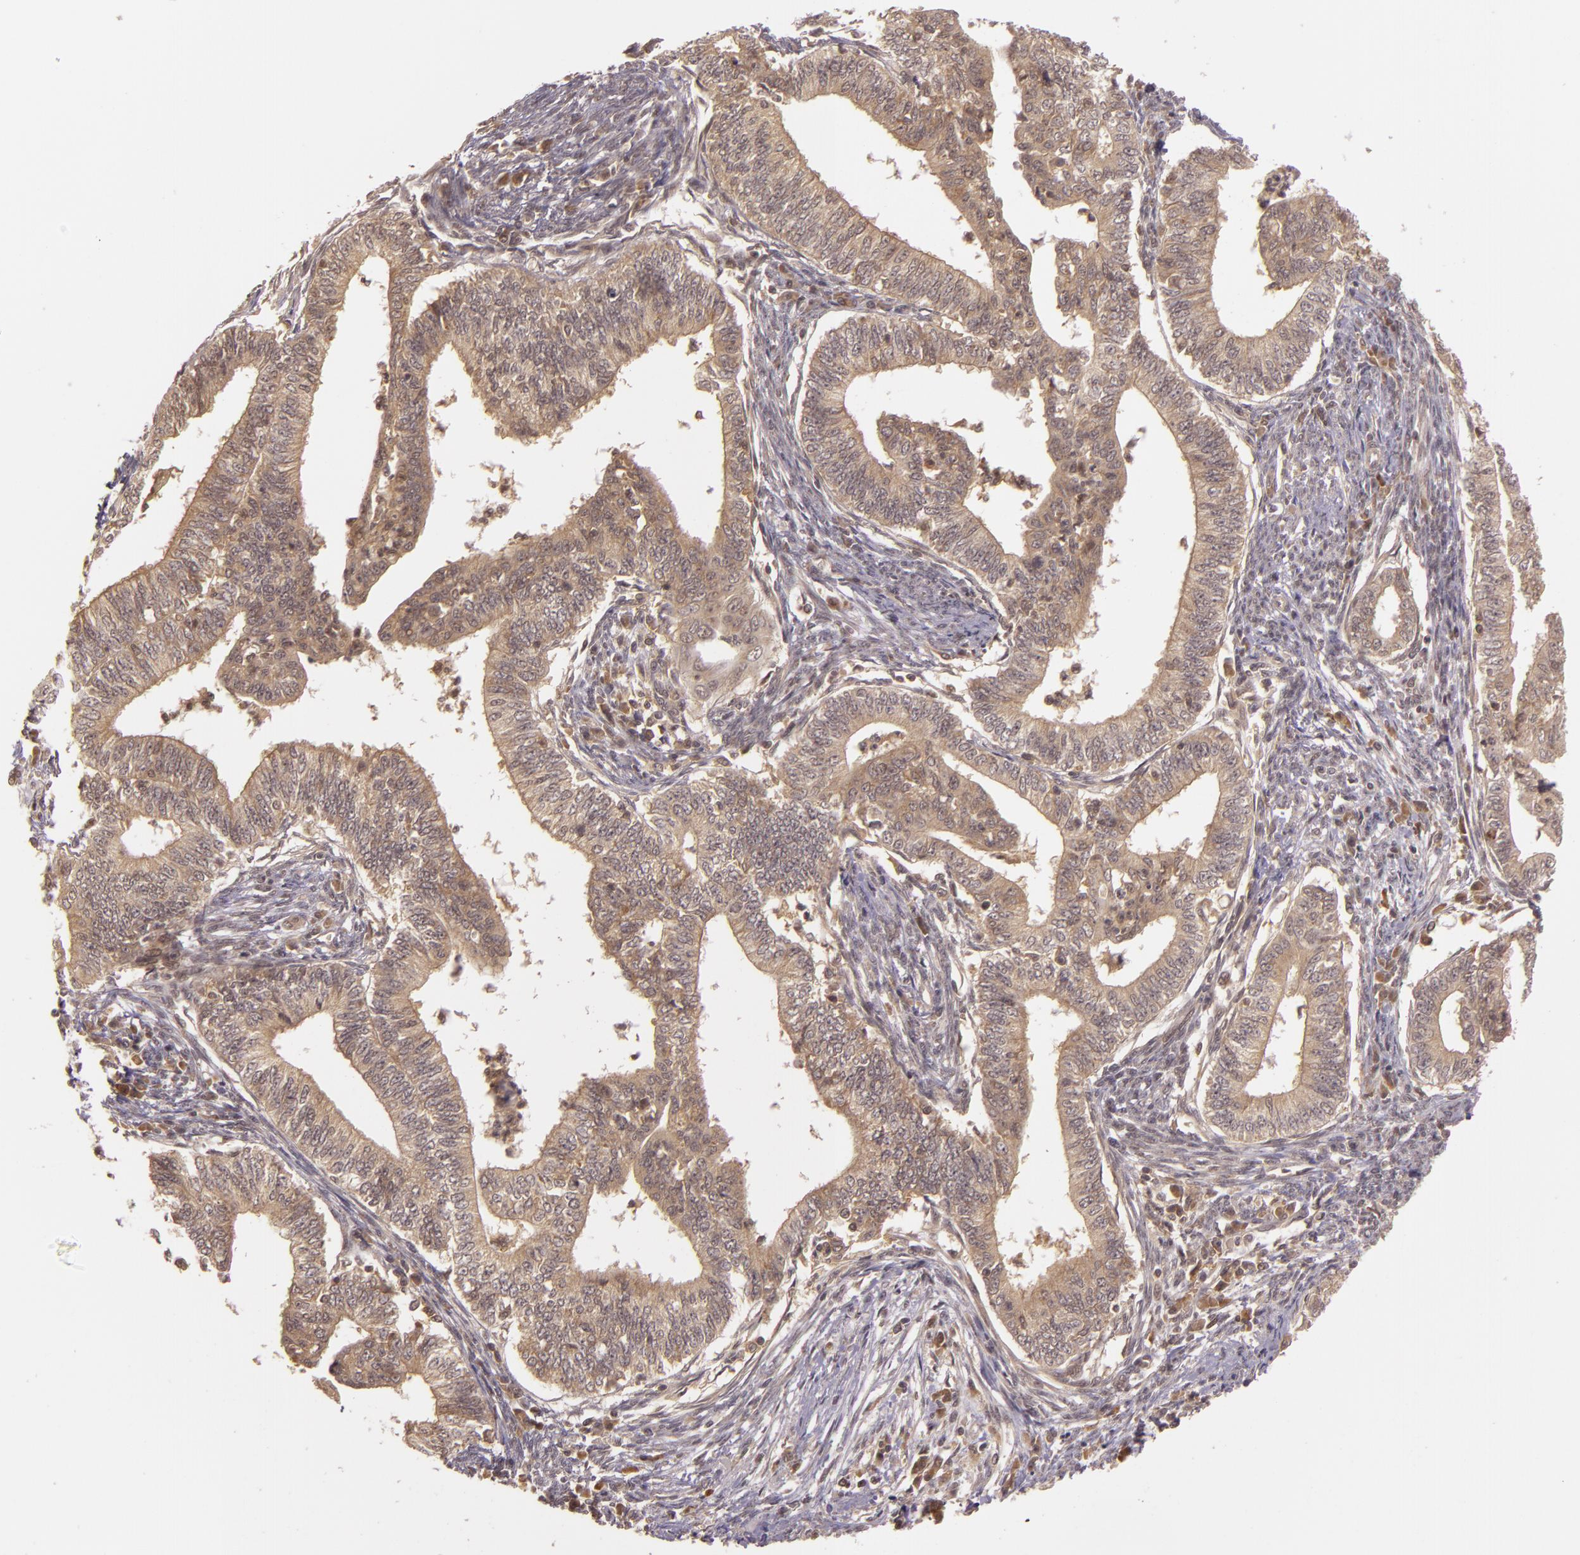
{"staining": {"intensity": "moderate", "quantity": ">75%", "location": "cytoplasmic/membranous"}, "tissue": "endometrial cancer", "cell_type": "Tumor cells", "image_type": "cancer", "snomed": [{"axis": "morphology", "description": "Adenocarcinoma, NOS"}, {"axis": "topography", "description": "Endometrium"}], "caption": "Human endometrial cancer stained for a protein (brown) reveals moderate cytoplasmic/membranous positive expression in approximately >75% of tumor cells.", "gene": "TXNRD2", "patient": {"sex": "female", "age": 66}}